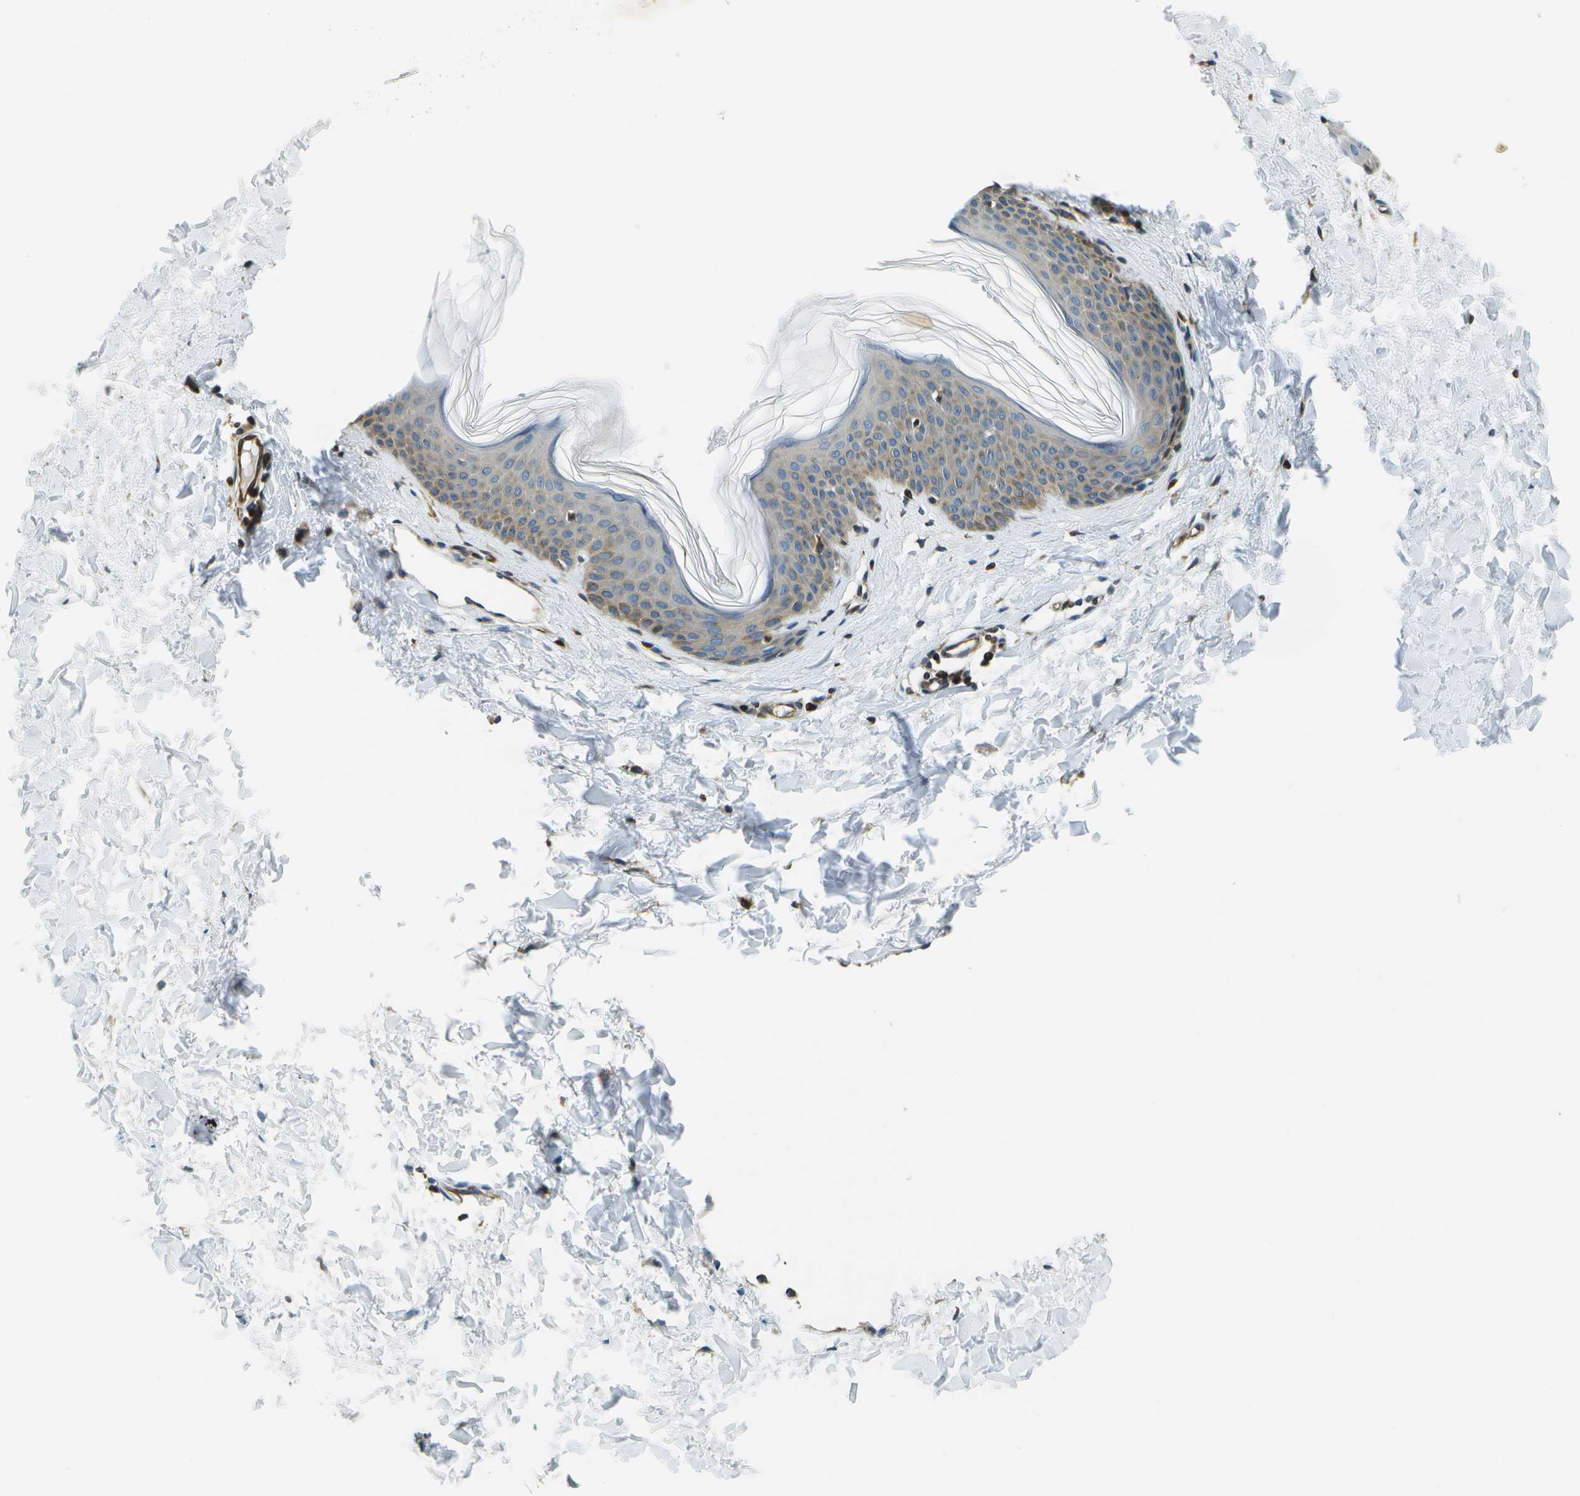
{"staining": {"intensity": "moderate", "quantity": ">75%", "location": "cytoplasmic/membranous"}, "tissue": "skin", "cell_type": "Fibroblasts", "image_type": "normal", "snomed": [{"axis": "morphology", "description": "Normal tissue, NOS"}, {"axis": "topography", "description": "Skin"}], "caption": "A high-resolution micrograph shows IHC staining of benign skin, which exhibits moderate cytoplasmic/membranous positivity in approximately >75% of fibroblasts.", "gene": "ESYT1", "patient": {"sex": "female", "age": 17}}